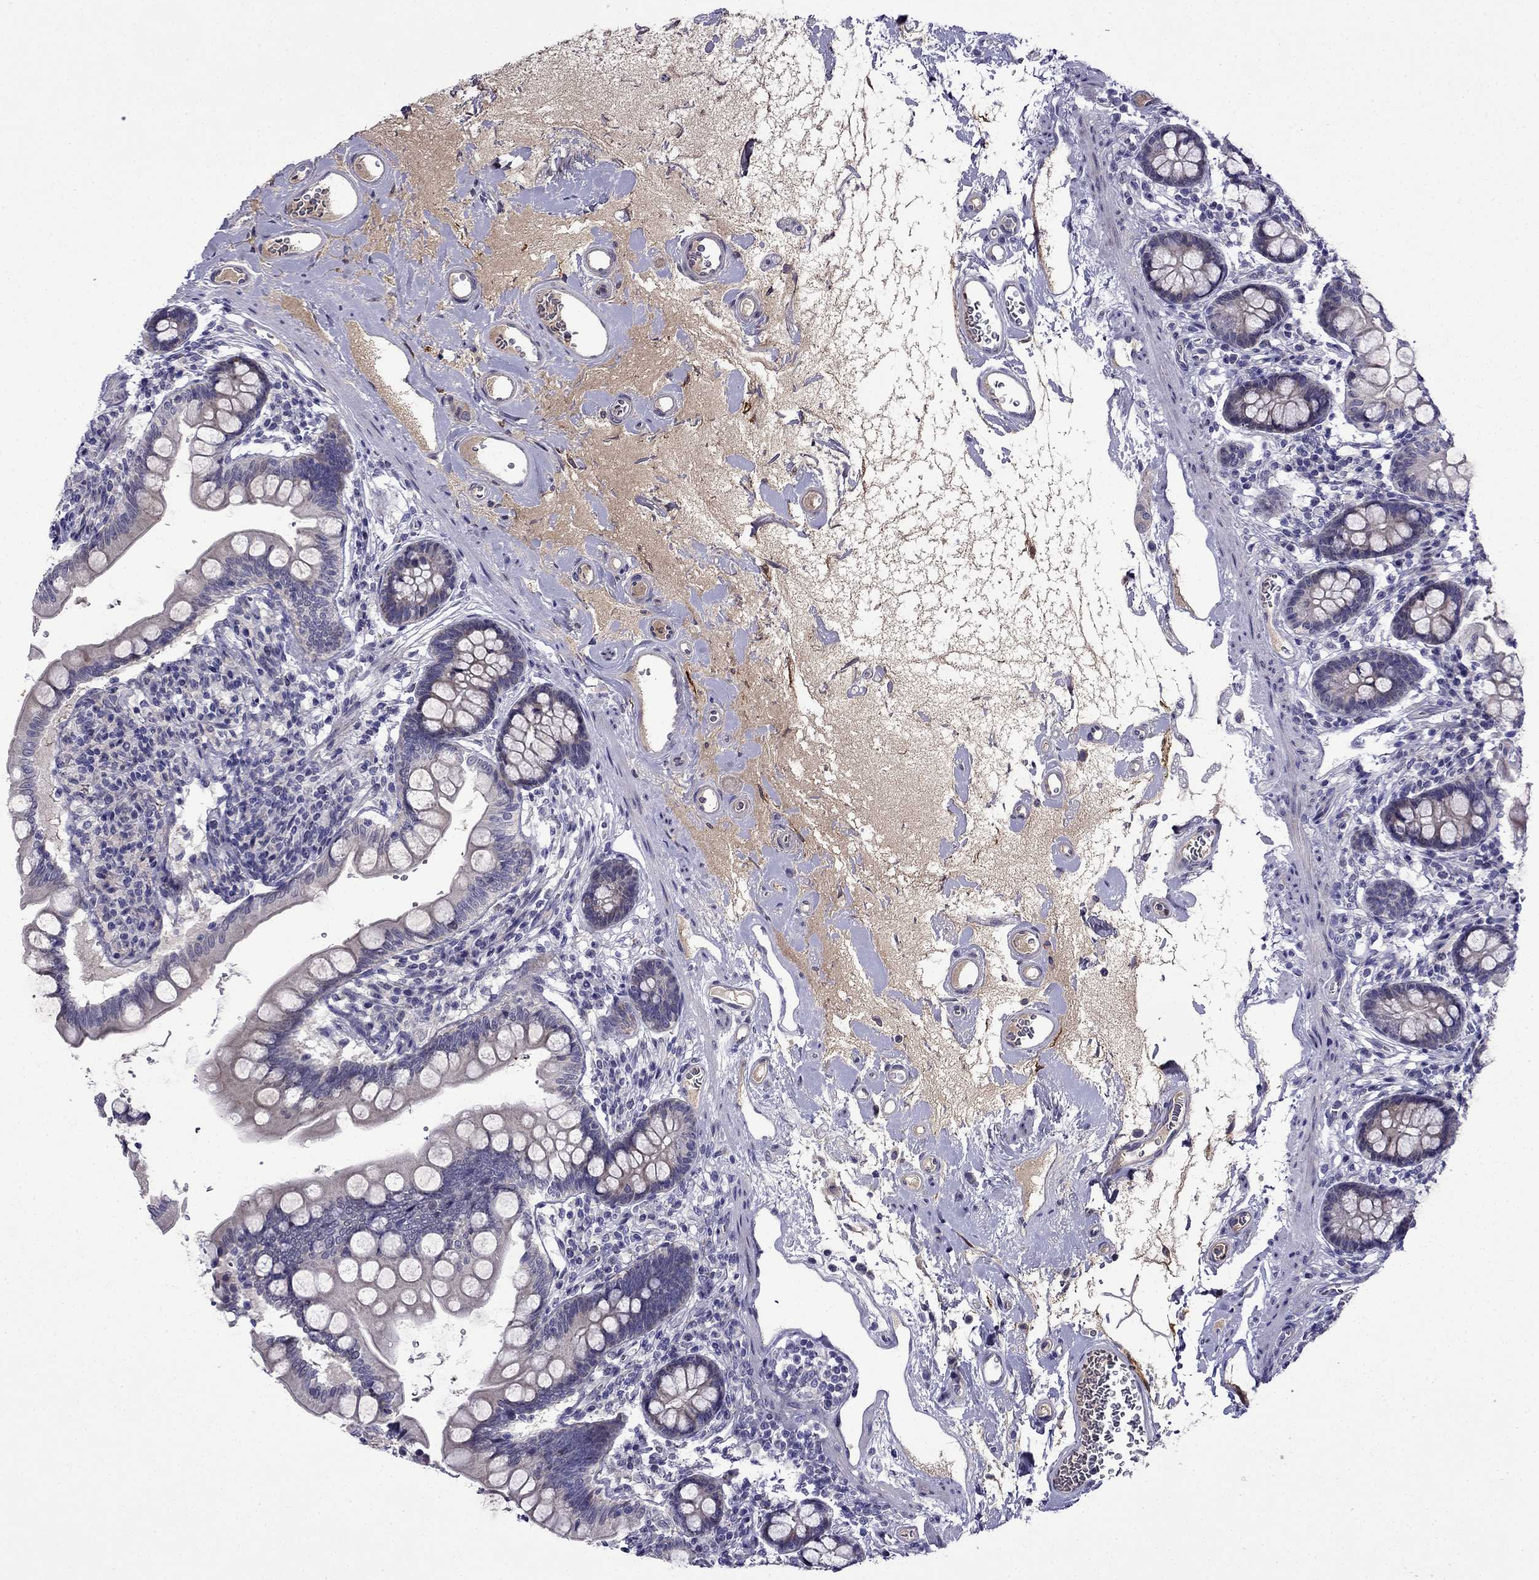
{"staining": {"intensity": "weak", "quantity": "25%-75%", "location": "cytoplasmic/membranous"}, "tissue": "small intestine", "cell_type": "Glandular cells", "image_type": "normal", "snomed": [{"axis": "morphology", "description": "Normal tissue, NOS"}, {"axis": "topography", "description": "Small intestine"}], "caption": "Protein staining of normal small intestine displays weak cytoplasmic/membranous expression in about 25%-75% of glandular cells. The protein of interest is shown in brown color, while the nuclei are stained blue.", "gene": "PI16", "patient": {"sex": "female", "age": 56}}